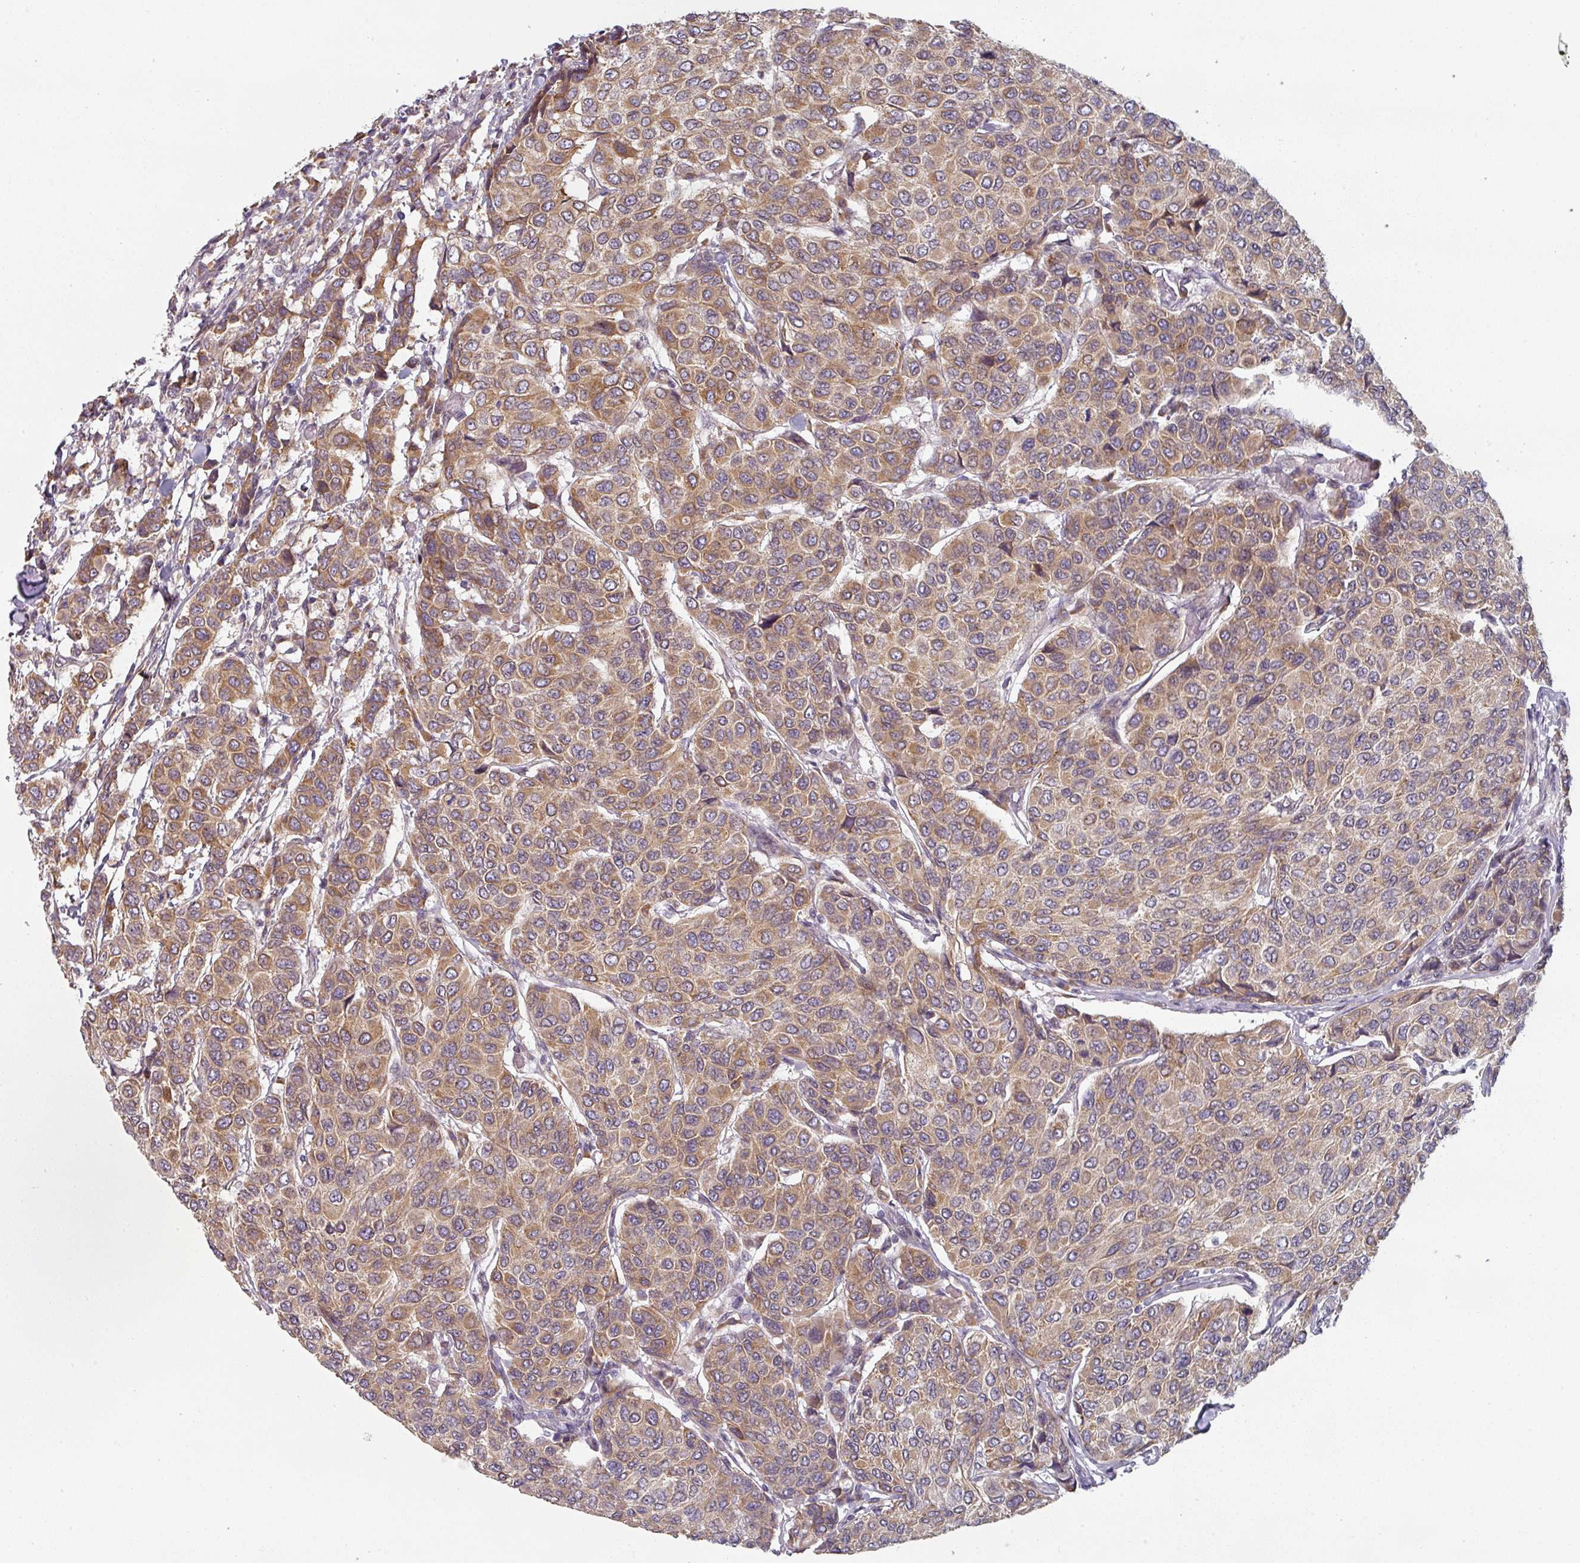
{"staining": {"intensity": "moderate", "quantity": ">75%", "location": "cytoplasmic/membranous"}, "tissue": "breast cancer", "cell_type": "Tumor cells", "image_type": "cancer", "snomed": [{"axis": "morphology", "description": "Duct carcinoma"}, {"axis": "topography", "description": "Breast"}], "caption": "Immunohistochemical staining of human breast cancer (intraductal carcinoma) exhibits medium levels of moderate cytoplasmic/membranous positivity in approximately >75% of tumor cells.", "gene": "TAPT1", "patient": {"sex": "female", "age": 55}}